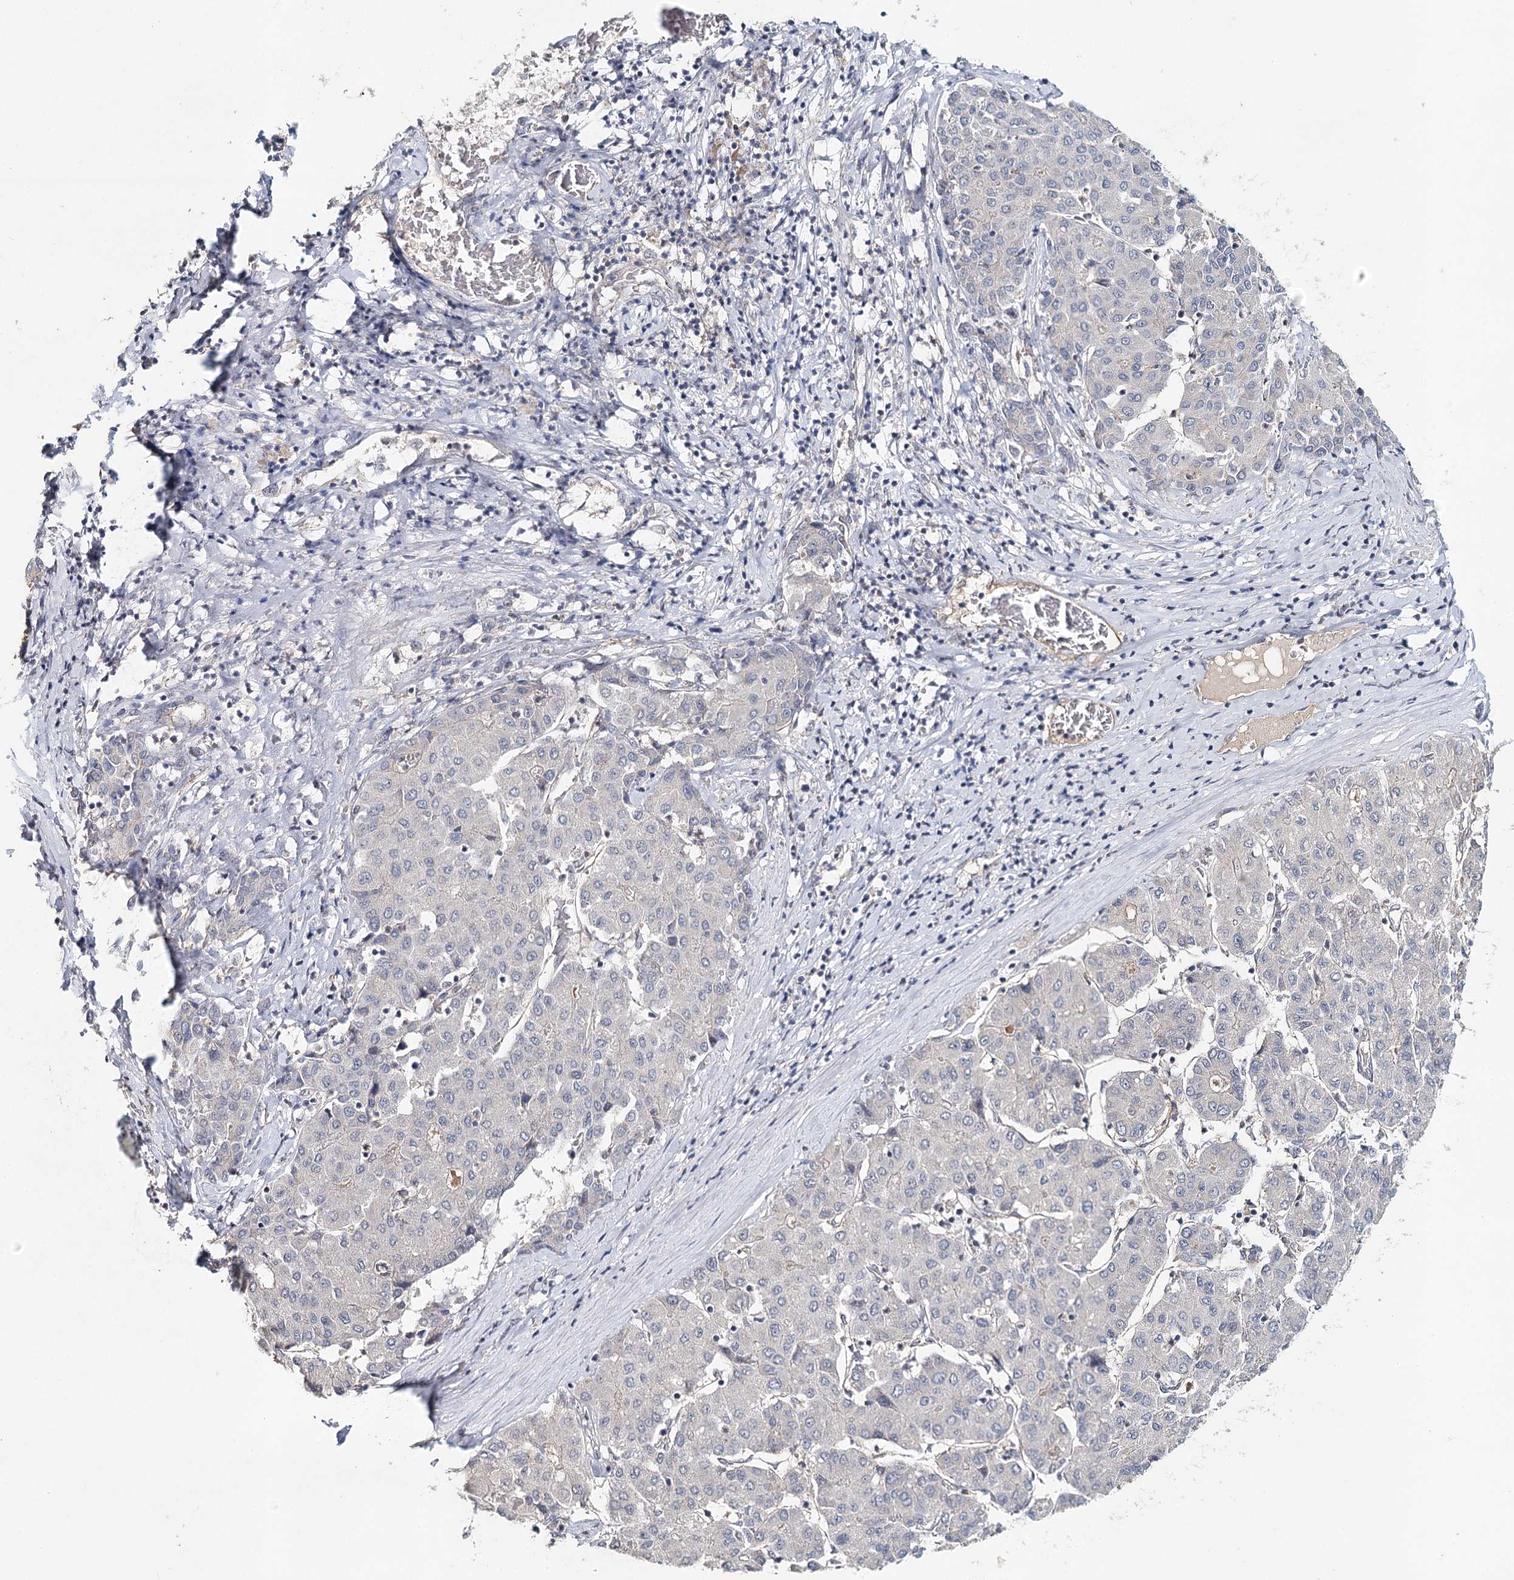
{"staining": {"intensity": "negative", "quantity": "none", "location": "none"}, "tissue": "liver cancer", "cell_type": "Tumor cells", "image_type": "cancer", "snomed": [{"axis": "morphology", "description": "Carcinoma, Hepatocellular, NOS"}, {"axis": "topography", "description": "Liver"}], "caption": "Tumor cells show no significant protein expression in liver cancer (hepatocellular carcinoma).", "gene": "SYNPO", "patient": {"sex": "male", "age": 65}}